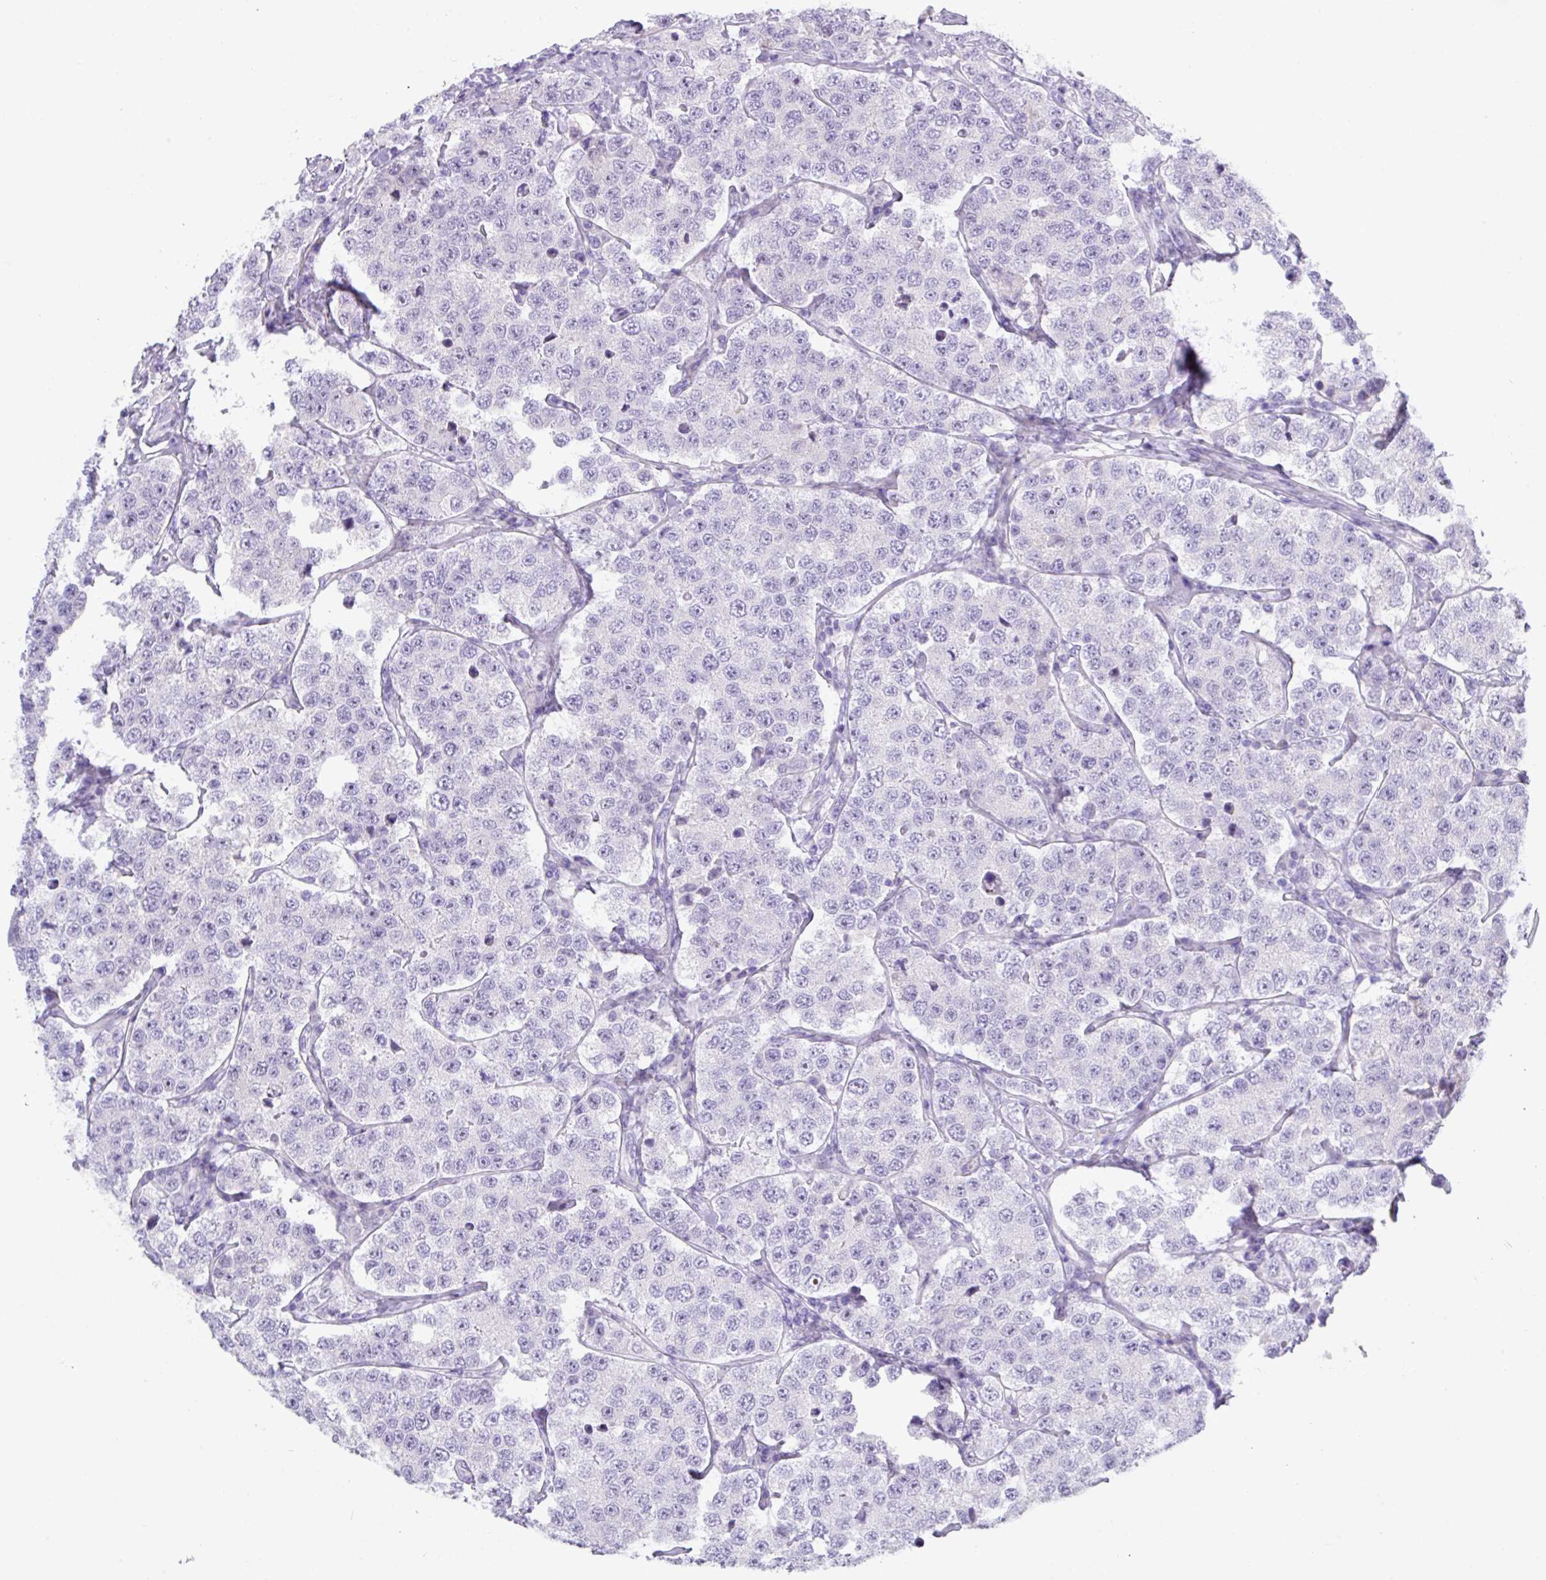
{"staining": {"intensity": "negative", "quantity": "none", "location": "none"}, "tissue": "testis cancer", "cell_type": "Tumor cells", "image_type": "cancer", "snomed": [{"axis": "morphology", "description": "Seminoma, NOS"}, {"axis": "topography", "description": "Testis"}], "caption": "The micrograph demonstrates no significant staining in tumor cells of seminoma (testis).", "gene": "MRM2", "patient": {"sex": "male", "age": 34}}